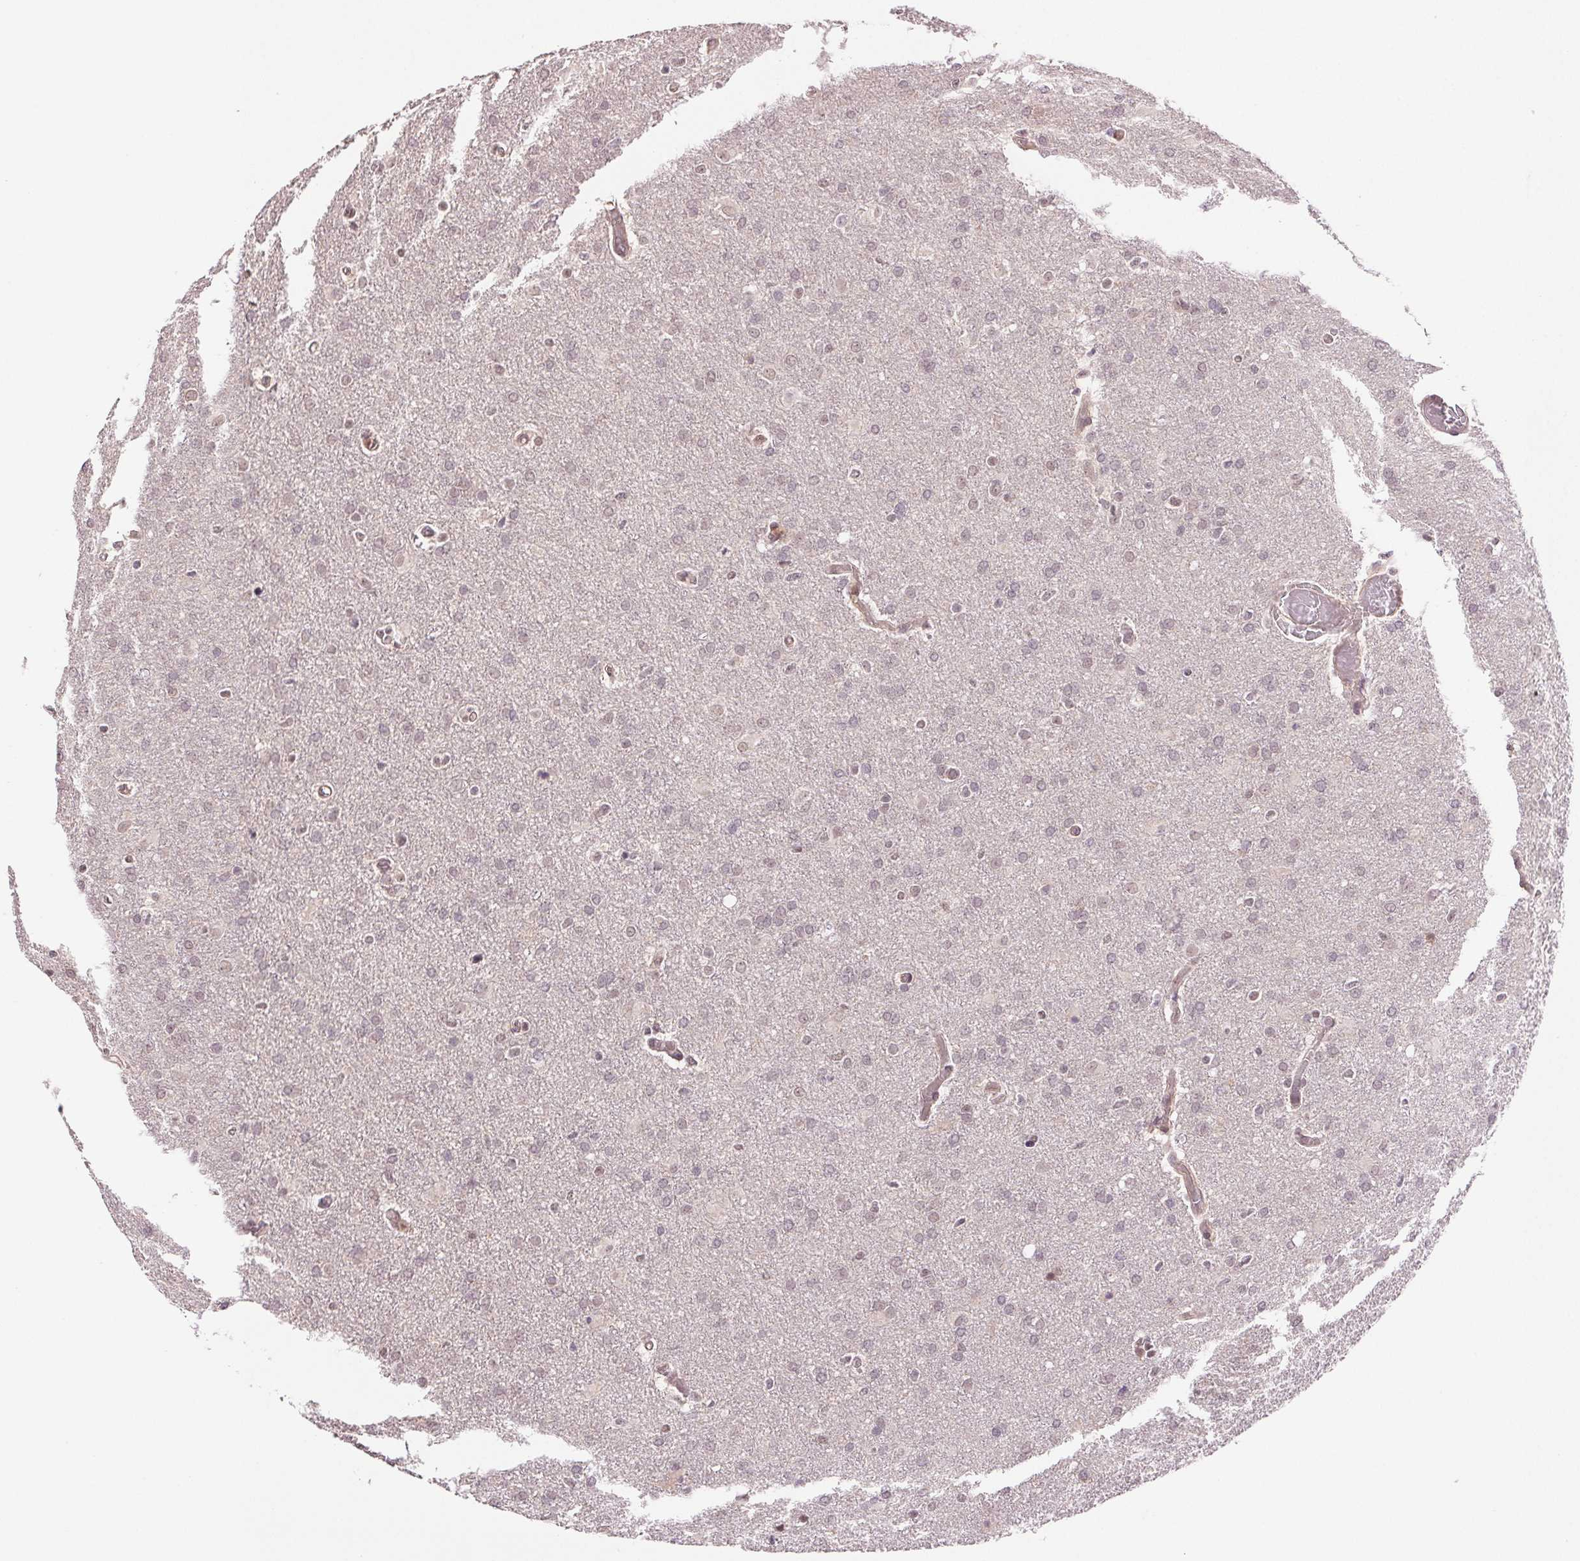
{"staining": {"intensity": "weak", "quantity": "25%-75%", "location": "nuclear"}, "tissue": "glioma", "cell_type": "Tumor cells", "image_type": "cancer", "snomed": [{"axis": "morphology", "description": "Glioma, malignant, High grade"}, {"axis": "topography", "description": "Brain"}], "caption": "A brown stain highlights weak nuclear staining of a protein in glioma tumor cells.", "gene": "GRHL3", "patient": {"sex": "male", "age": 68}}